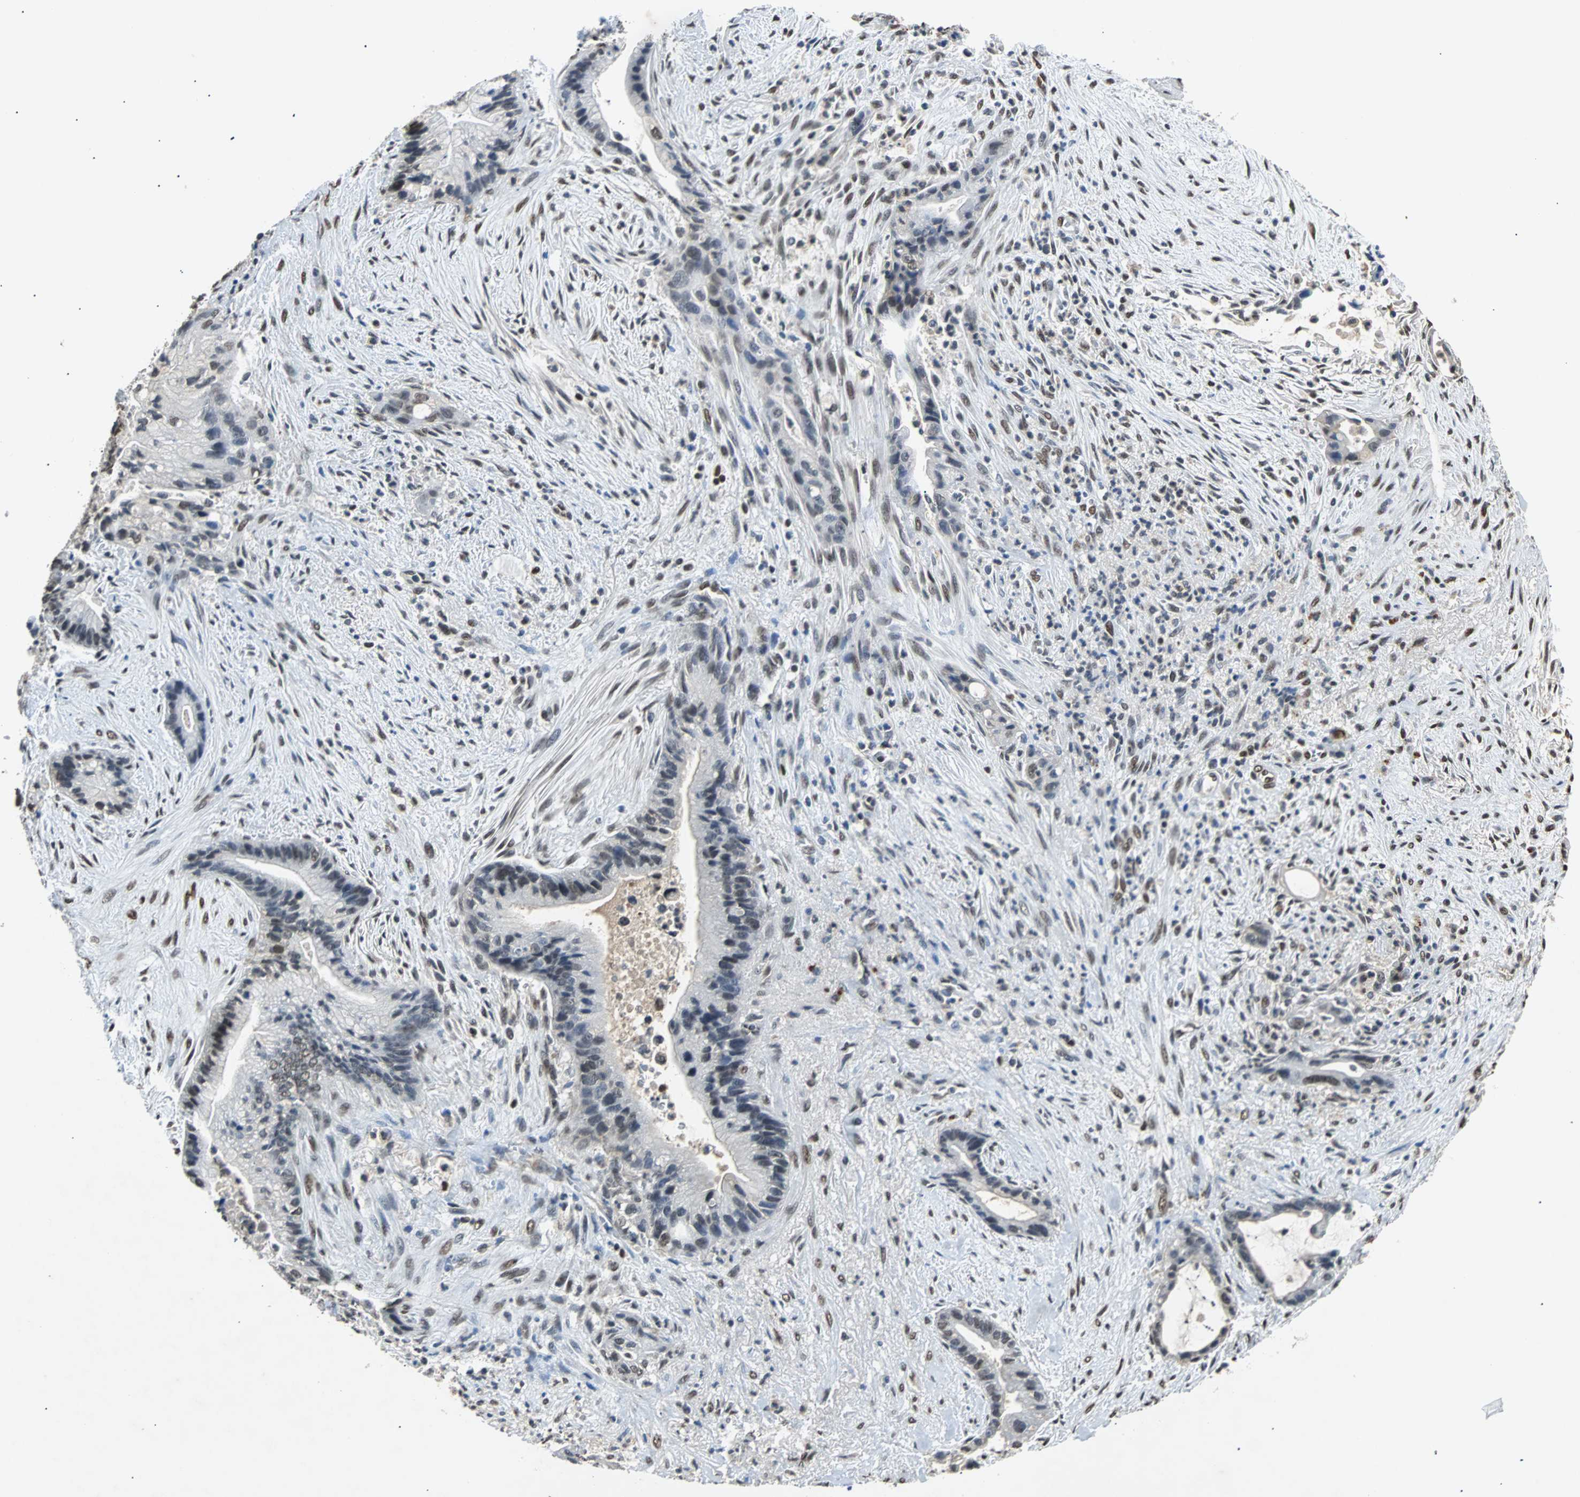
{"staining": {"intensity": "moderate", "quantity": "<25%", "location": "nuclear"}, "tissue": "liver cancer", "cell_type": "Tumor cells", "image_type": "cancer", "snomed": [{"axis": "morphology", "description": "Cholangiocarcinoma"}, {"axis": "topography", "description": "Liver"}], "caption": "DAB (3,3'-diaminobenzidine) immunohistochemical staining of liver cancer displays moderate nuclear protein expression in about <25% of tumor cells.", "gene": "PHC1", "patient": {"sex": "female", "age": 55}}